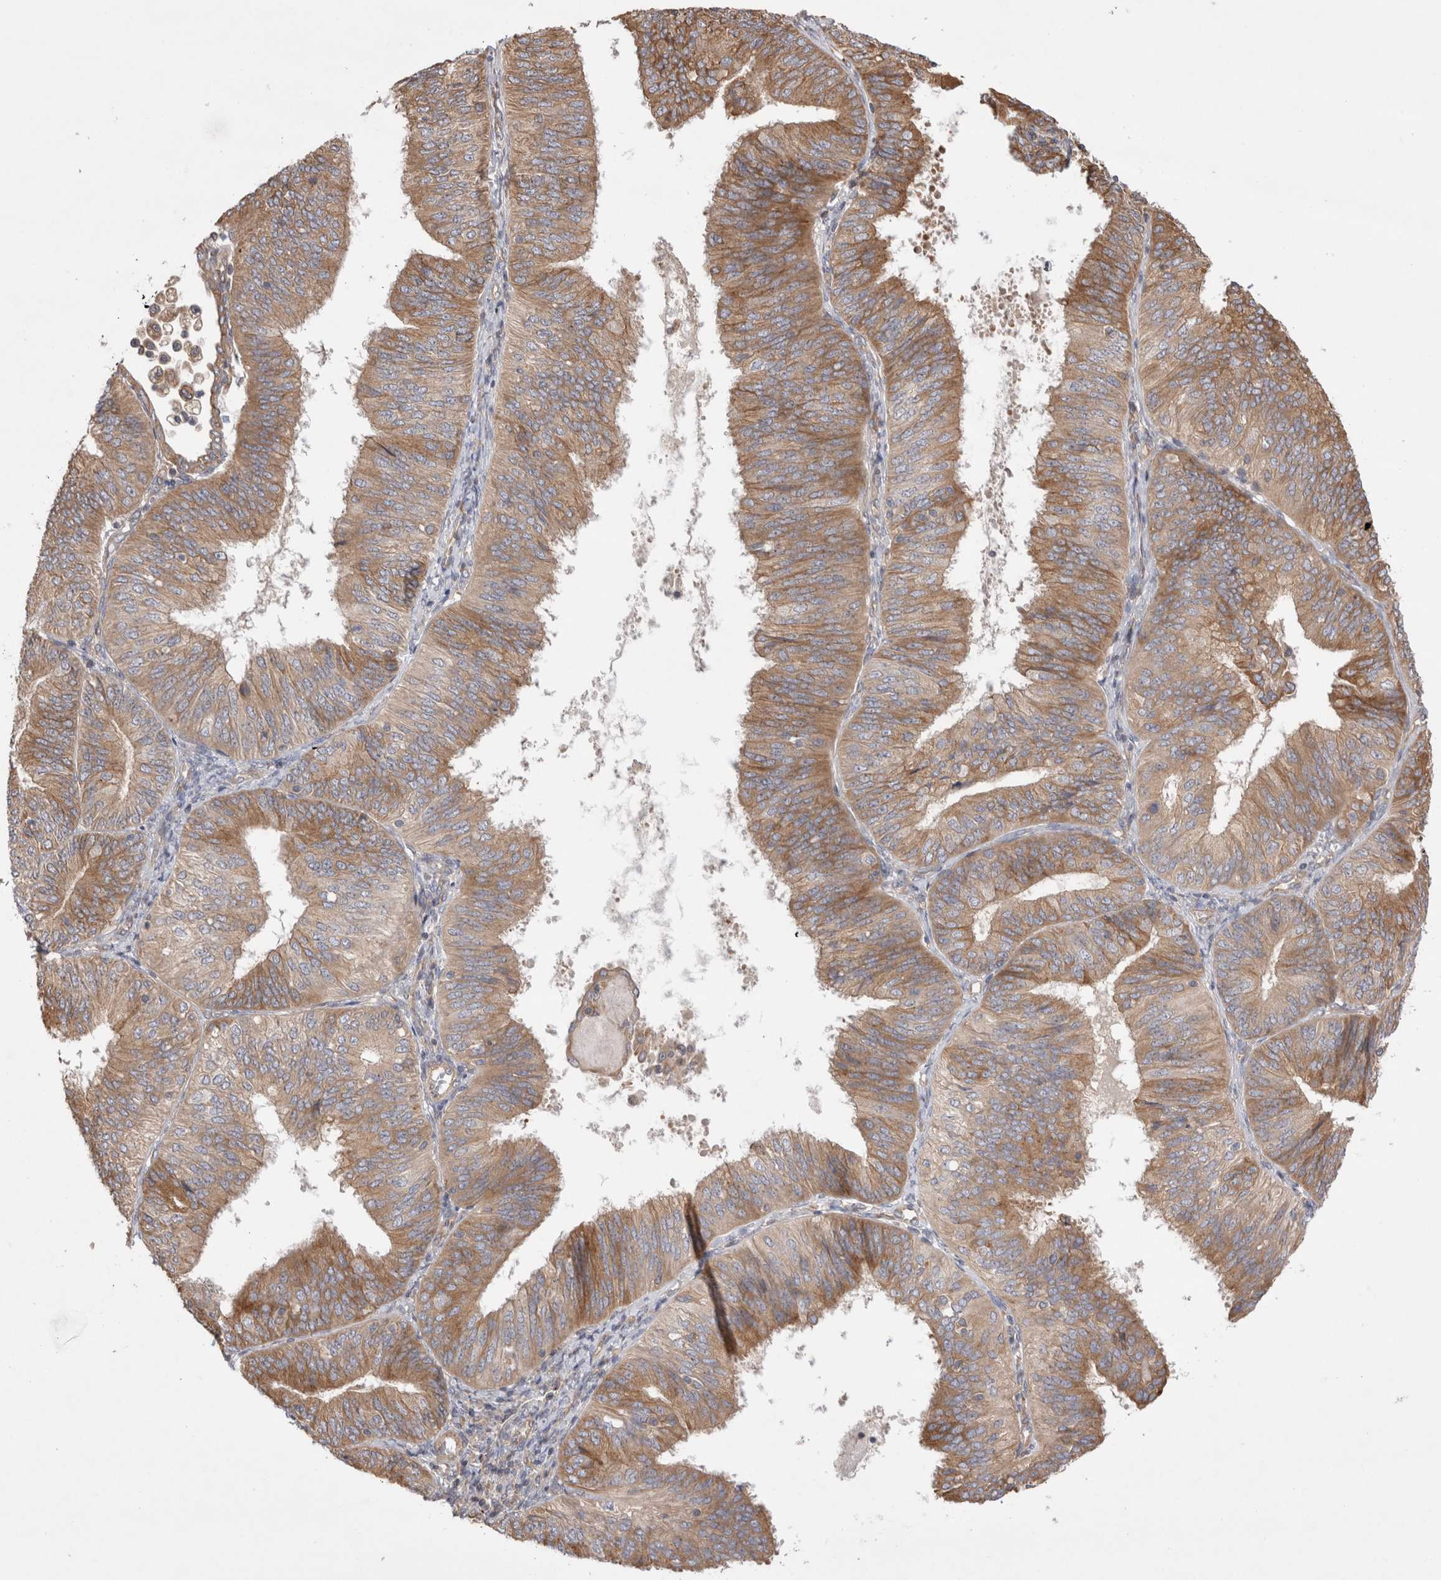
{"staining": {"intensity": "moderate", "quantity": ">75%", "location": "cytoplasmic/membranous"}, "tissue": "endometrial cancer", "cell_type": "Tumor cells", "image_type": "cancer", "snomed": [{"axis": "morphology", "description": "Adenocarcinoma, NOS"}, {"axis": "topography", "description": "Endometrium"}], "caption": "Tumor cells exhibit medium levels of moderate cytoplasmic/membranous expression in approximately >75% of cells in endometrial adenocarcinoma. Nuclei are stained in blue.", "gene": "PDCD10", "patient": {"sex": "female", "age": 58}}